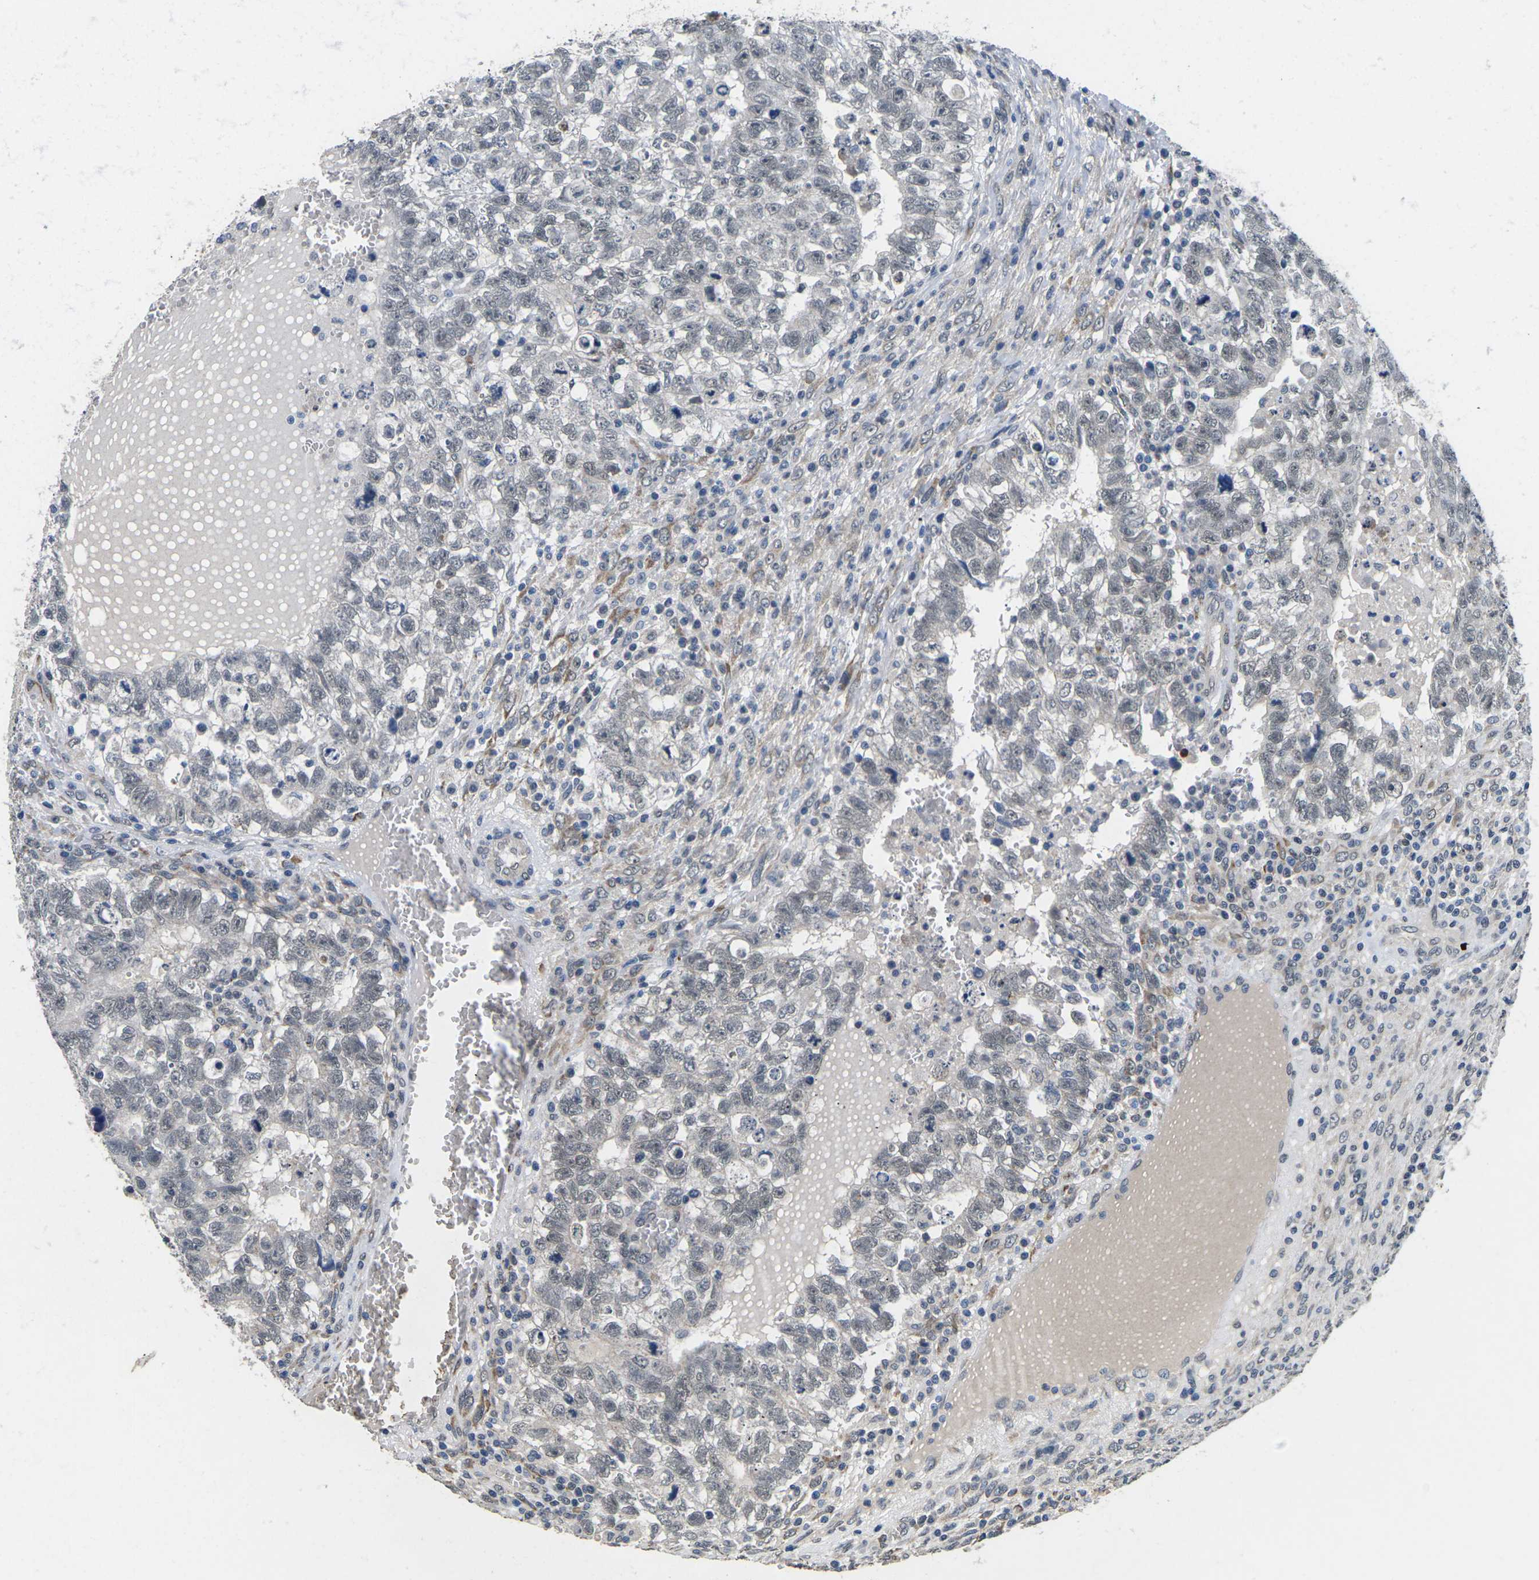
{"staining": {"intensity": "weak", "quantity": "<25%", "location": "nuclear"}, "tissue": "testis cancer", "cell_type": "Tumor cells", "image_type": "cancer", "snomed": [{"axis": "morphology", "description": "Seminoma, NOS"}, {"axis": "morphology", "description": "Carcinoma, Embryonal, NOS"}, {"axis": "topography", "description": "Testis"}], "caption": "DAB immunohistochemical staining of human seminoma (testis) displays no significant staining in tumor cells. Brightfield microscopy of IHC stained with DAB (3,3'-diaminobenzidine) (brown) and hematoxylin (blue), captured at high magnification.", "gene": "SCNN1B", "patient": {"sex": "male", "age": 38}}